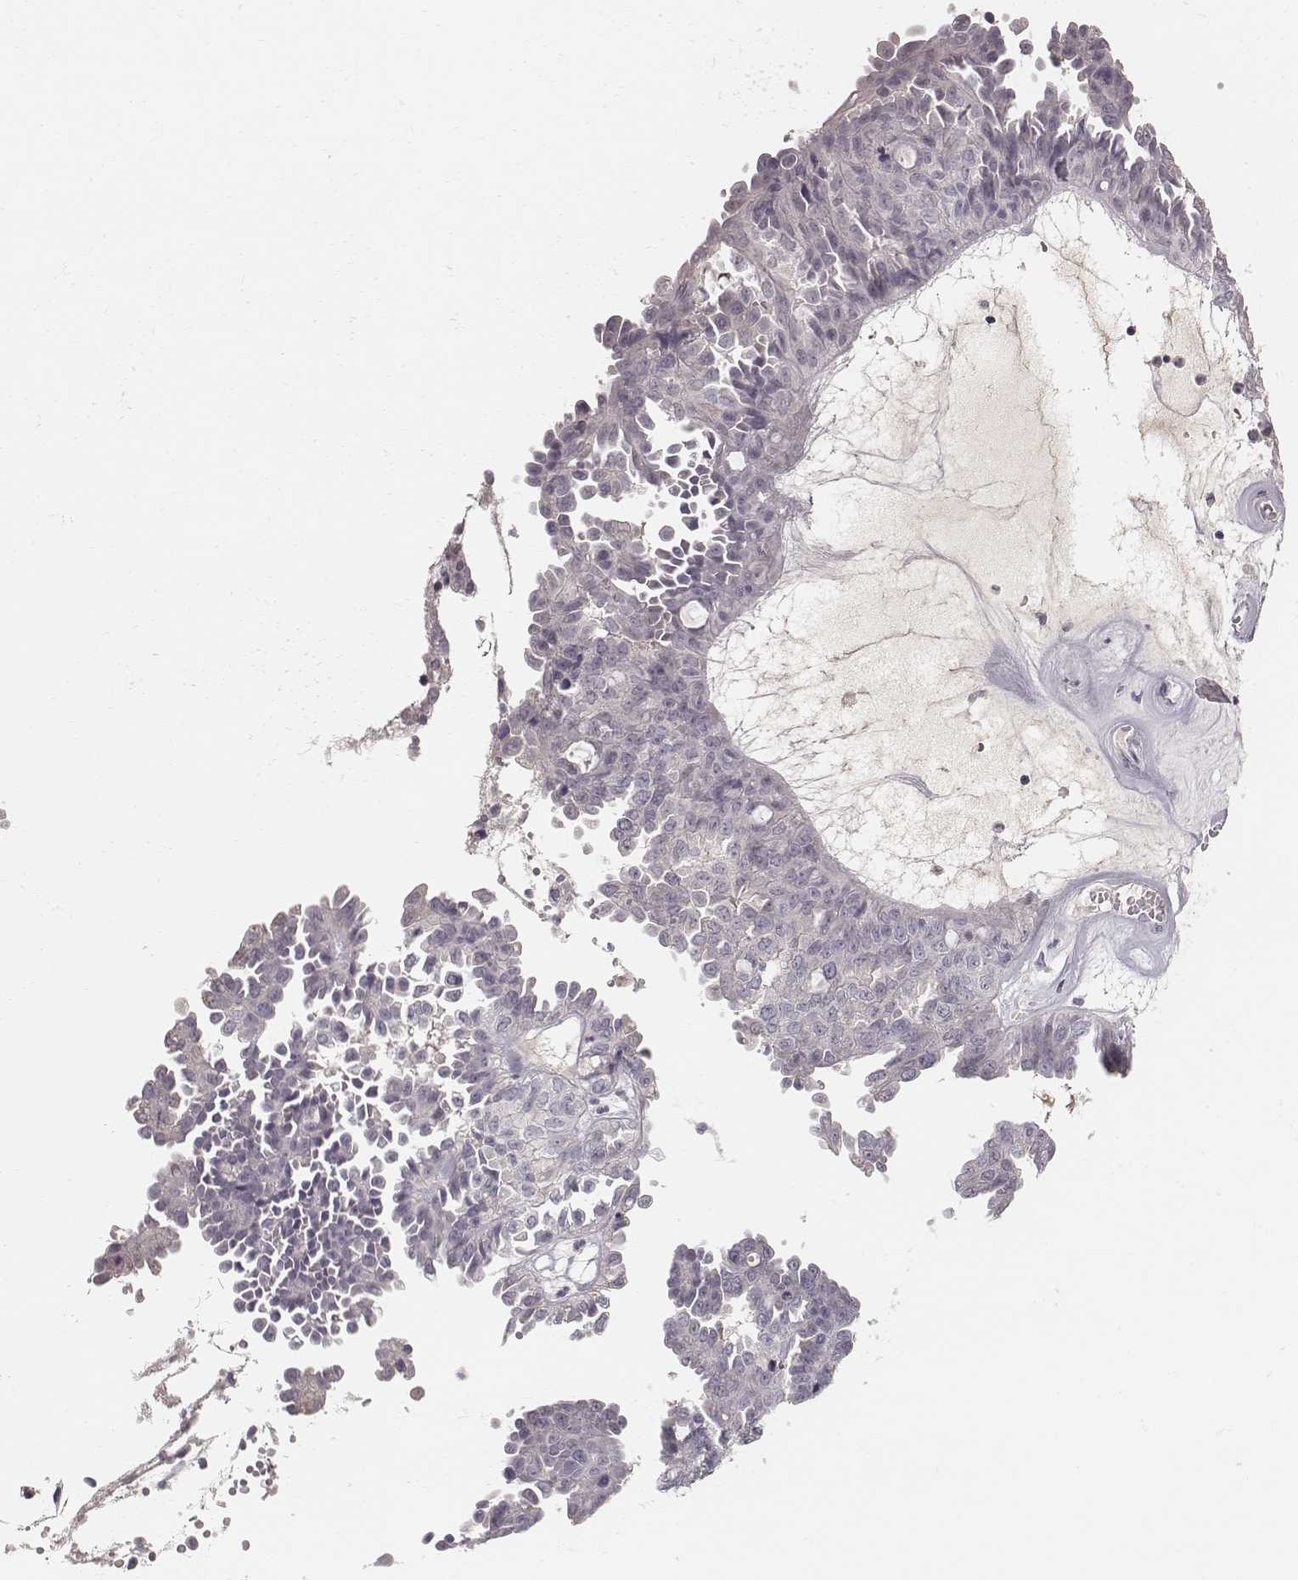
{"staining": {"intensity": "negative", "quantity": "none", "location": "none"}, "tissue": "ovarian cancer", "cell_type": "Tumor cells", "image_type": "cancer", "snomed": [{"axis": "morphology", "description": "Cystadenocarcinoma, serous, NOS"}, {"axis": "topography", "description": "Ovary"}], "caption": "The photomicrograph displays no staining of tumor cells in ovarian cancer (serous cystadenocarcinoma). Nuclei are stained in blue.", "gene": "LY6K", "patient": {"sex": "female", "age": 71}}